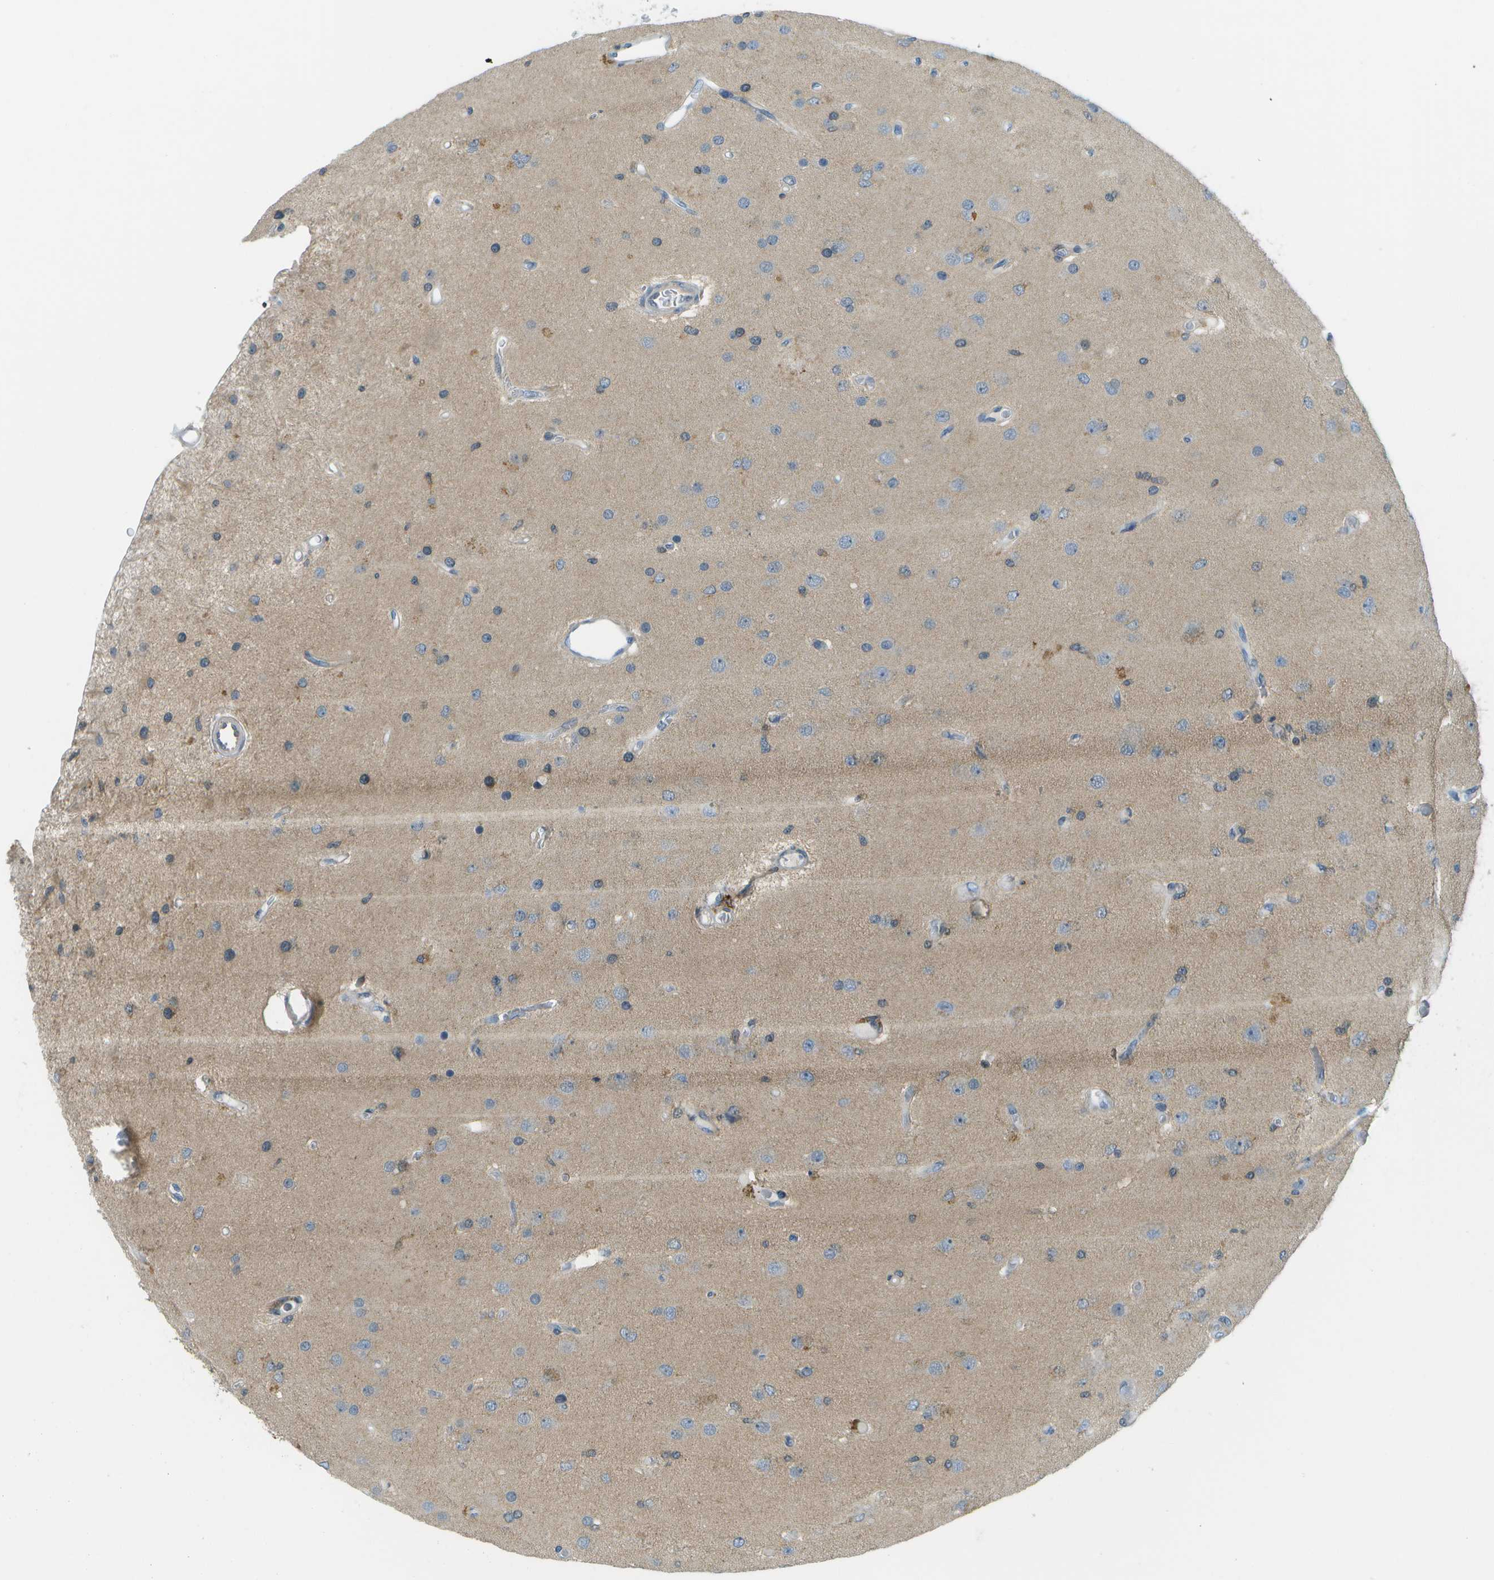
{"staining": {"intensity": "weak", "quantity": "<25%", "location": "cytoplasmic/membranous"}, "tissue": "glioma", "cell_type": "Tumor cells", "image_type": "cancer", "snomed": [{"axis": "morphology", "description": "Normal tissue, NOS"}, {"axis": "morphology", "description": "Glioma, malignant, High grade"}, {"axis": "topography", "description": "Cerebral cortex"}], "caption": "Immunohistochemistry (IHC) of human glioma reveals no expression in tumor cells.", "gene": "CDH23", "patient": {"sex": "male", "age": 77}}